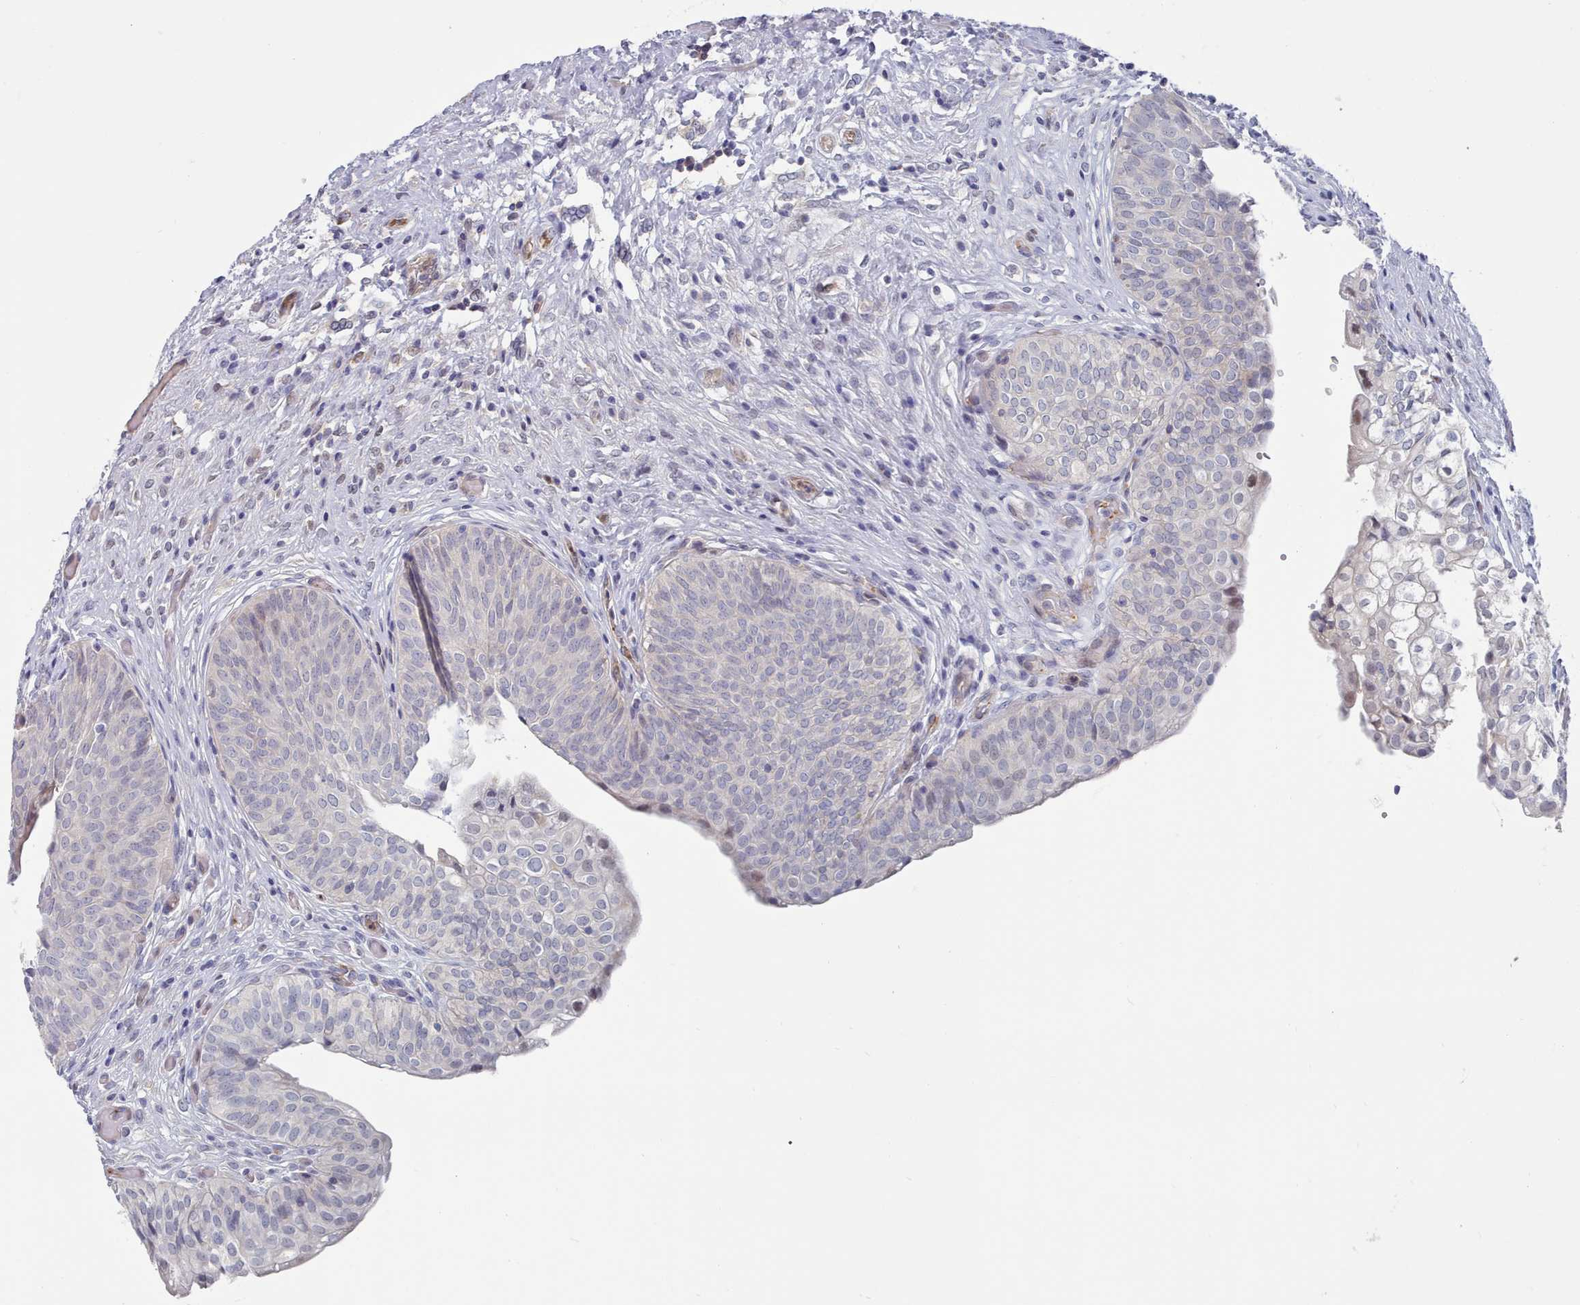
{"staining": {"intensity": "negative", "quantity": "none", "location": "none"}, "tissue": "urinary bladder", "cell_type": "Urothelial cells", "image_type": "normal", "snomed": [{"axis": "morphology", "description": "Normal tissue, NOS"}, {"axis": "topography", "description": "Urinary bladder"}], "caption": "Immunohistochemical staining of benign urinary bladder reveals no significant positivity in urothelial cells.", "gene": "G6PC1", "patient": {"sex": "male", "age": 55}}